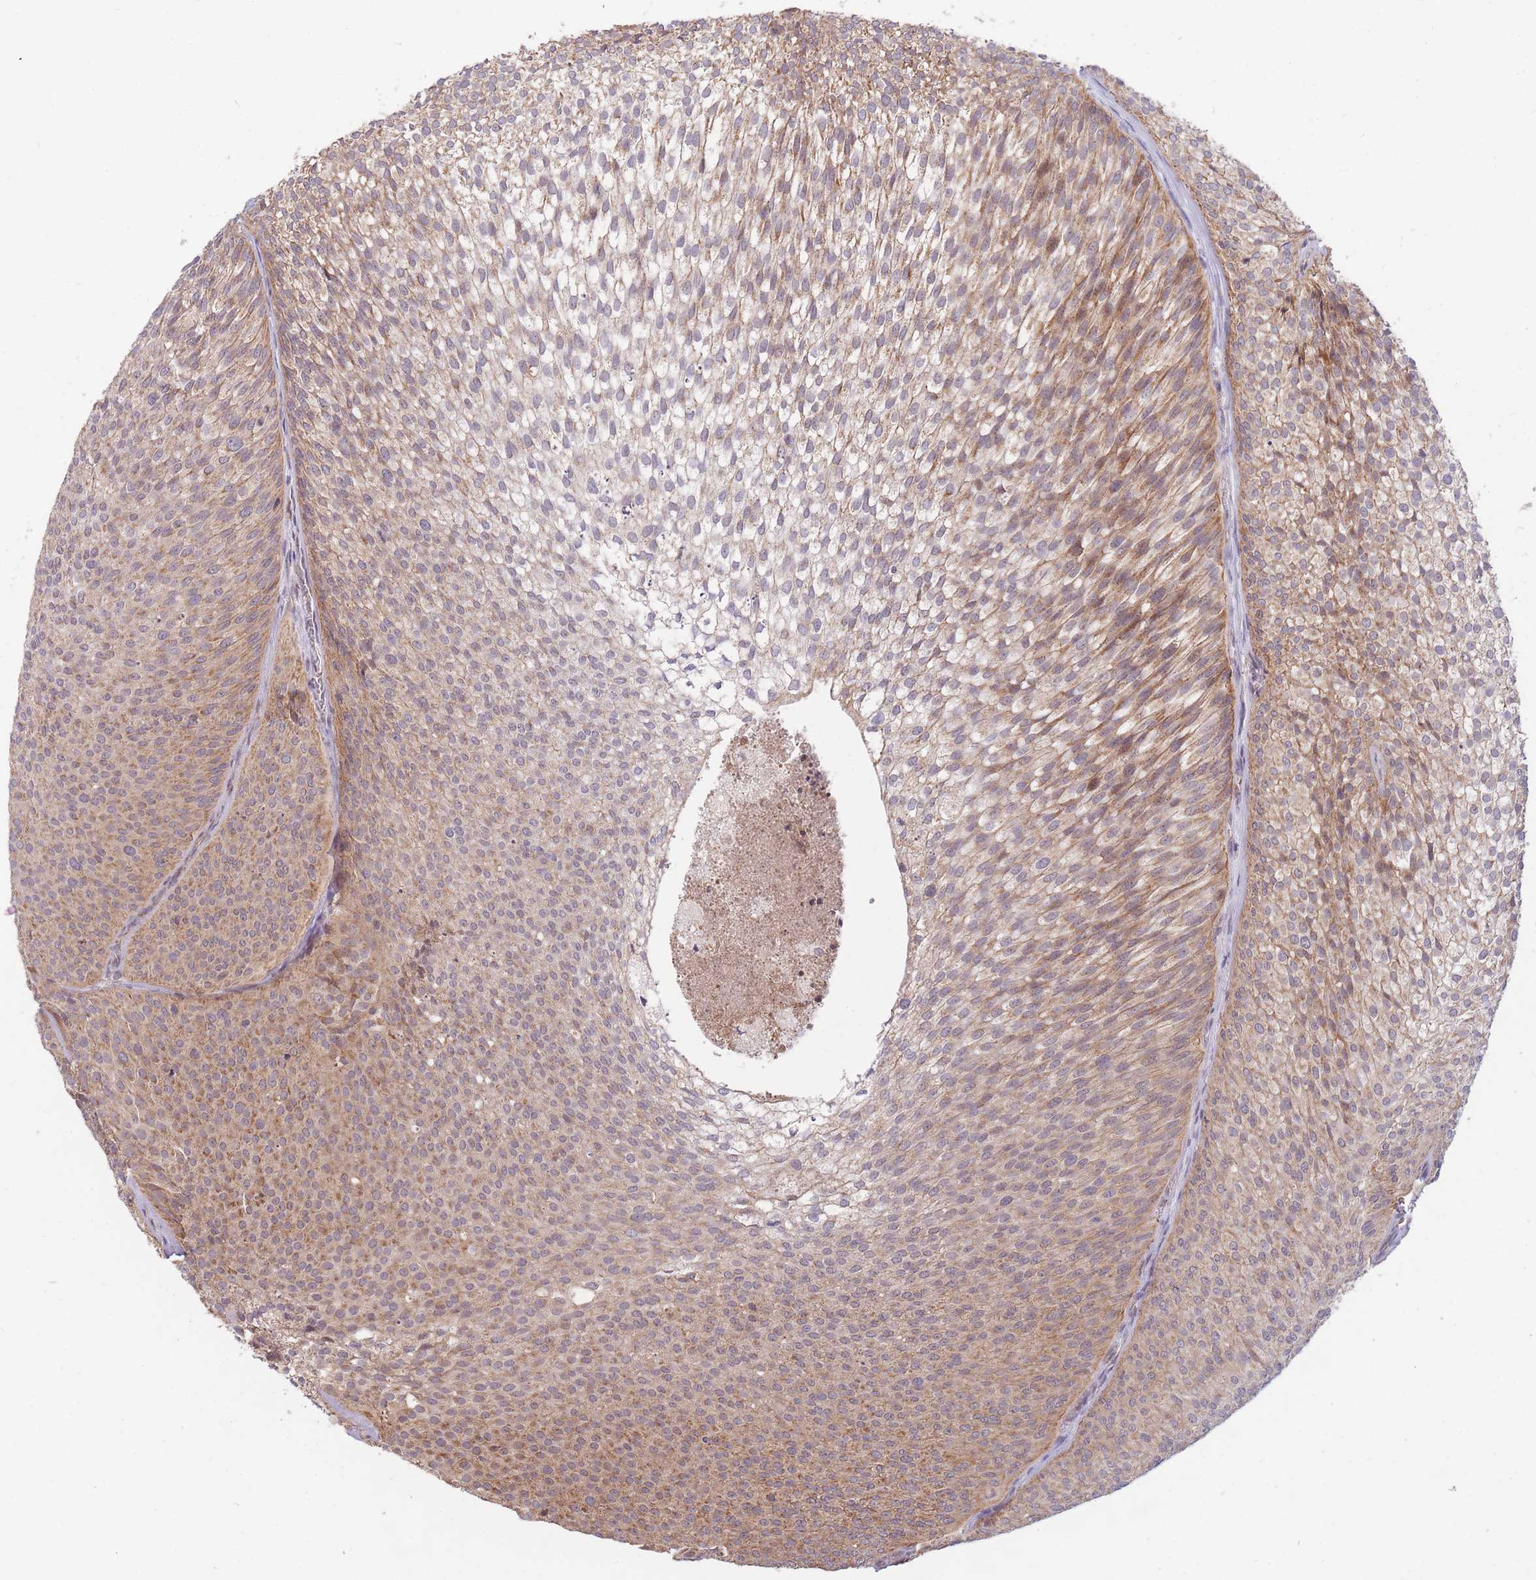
{"staining": {"intensity": "moderate", "quantity": ">75%", "location": "cytoplasmic/membranous"}, "tissue": "urothelial cancer", "cell_type": "Tumor cells", "image_type": "cancer", "snomed": [{"axis": "morphology", "description": "Urothelial carcinoma, Low grade"}, {"axis": "topography", "description": "Urinary bladder"}], "caption": "Approximately >75% of tumor cells in human urothelial cancer reveal moderate cytoplasmic/membranous protein positivity as visualized by brown immunohistochemical staining.", "gene": "PTPMT1", "patient": {"sex": "male", "age": 91}}